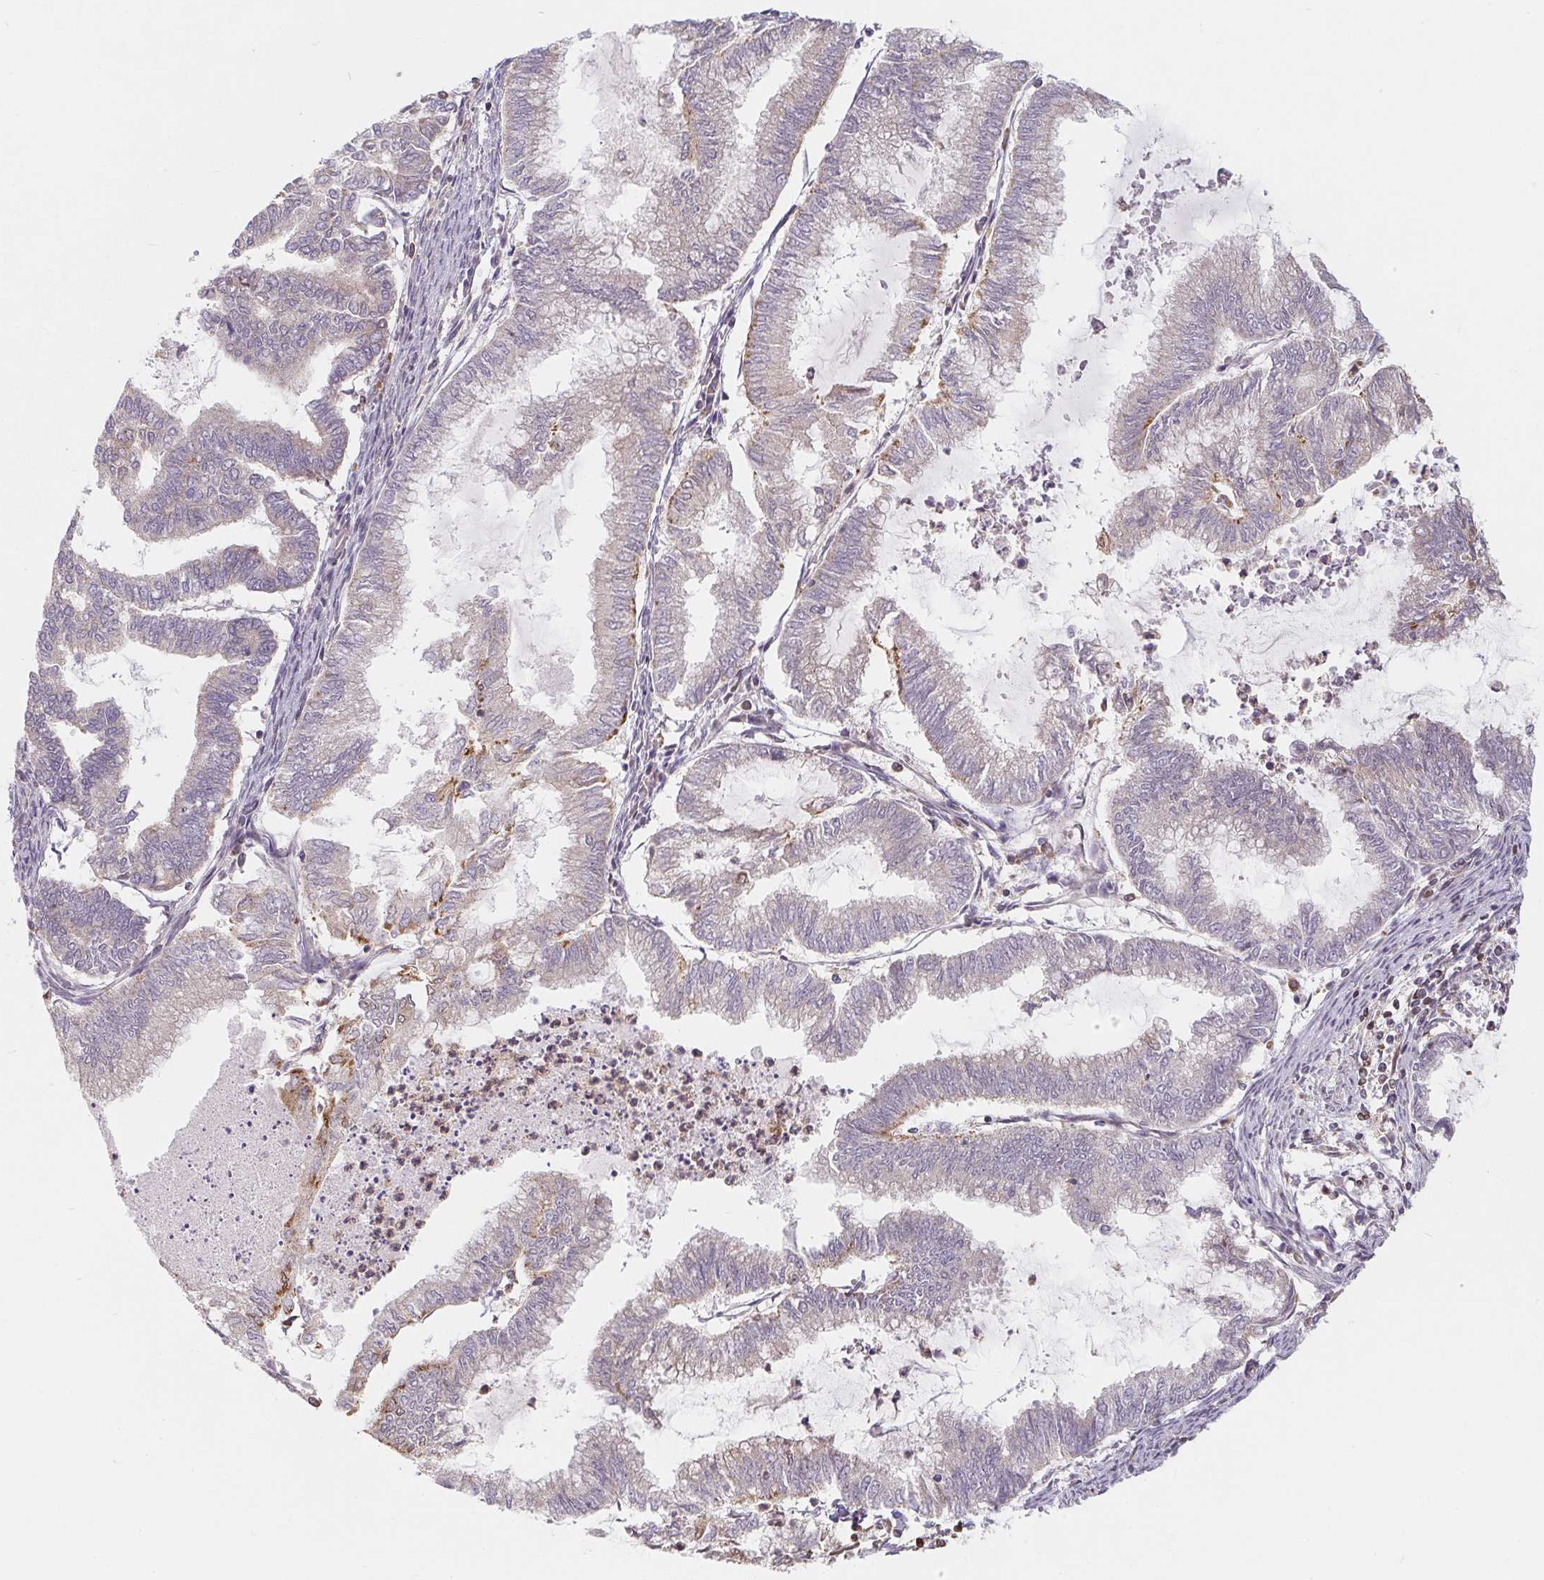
{"staining": {"intensity": "negative", "quantity": "none", "location": "none"}, "tissue": "endometrial cancer", "cell_type": "Tumor cells", "image_type": "cancer", "snomed": [{"axis": "morphology", "description": "Adenocarcinoma, NOS"}, {"axis": "topography", "description": "Endometrium"}], "caption": "Immunohistochemistry of endometrial cancer shows no expression in tumor cells.", "gene": "ANKRD13A", "patient": {"sex": "female", "age": 79}}